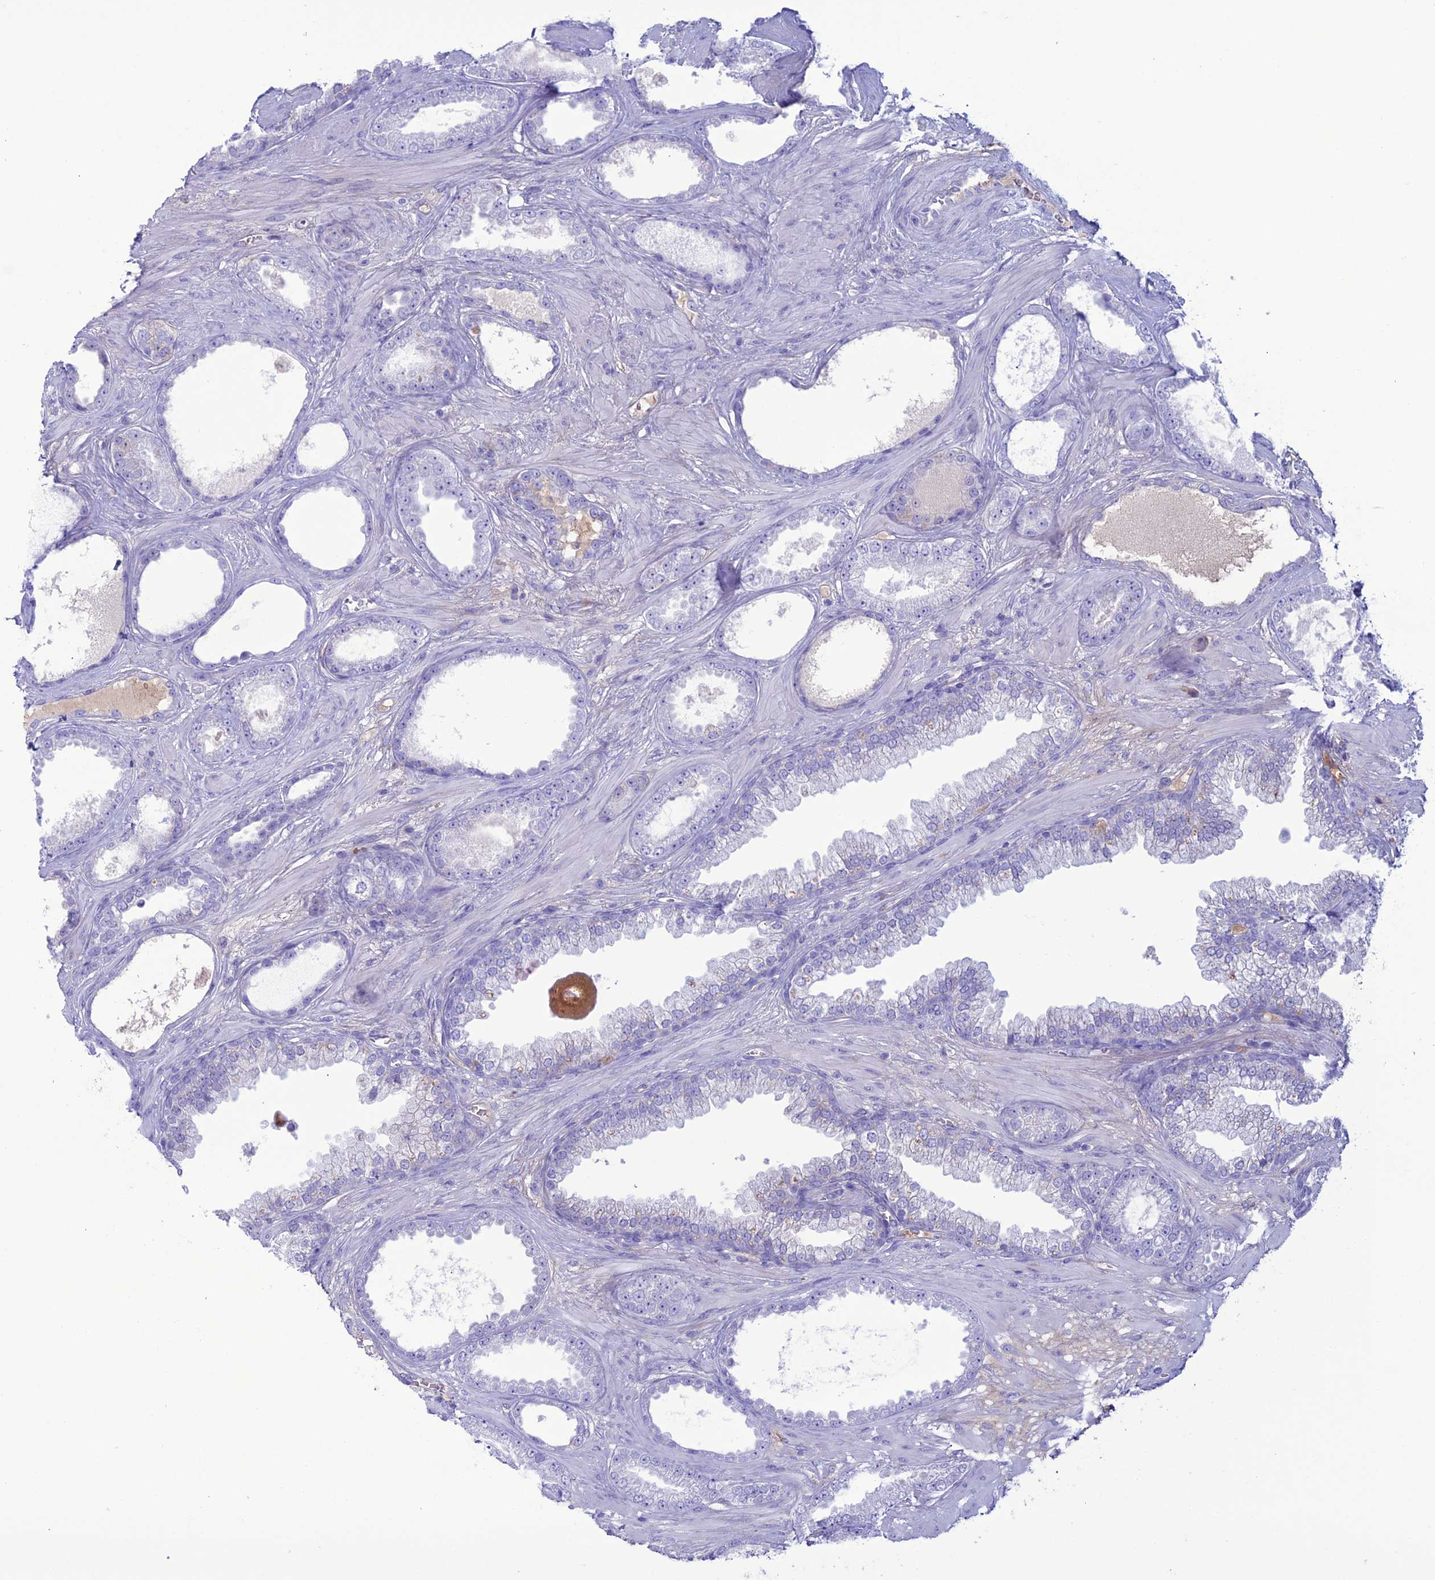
{"staining": {"intensity": "negative", "quantity": "none", "location": "none"}, "tissue": "prostate cancer", "cell_type": "Tumor cells", "image_type": "cancer", "snomed": [{"axis": "morphology", "description": "Adenocarcinoma, Low grade"}, {"axis": "topography", "description": "Prostate"}], "caption": "Tumor cells are negative for protein expression in human prostate cancer (adenocarcinoma (low-grade)).", "gene": "CDC42EP5", "patient": {"sex": "male", "age": 57}}